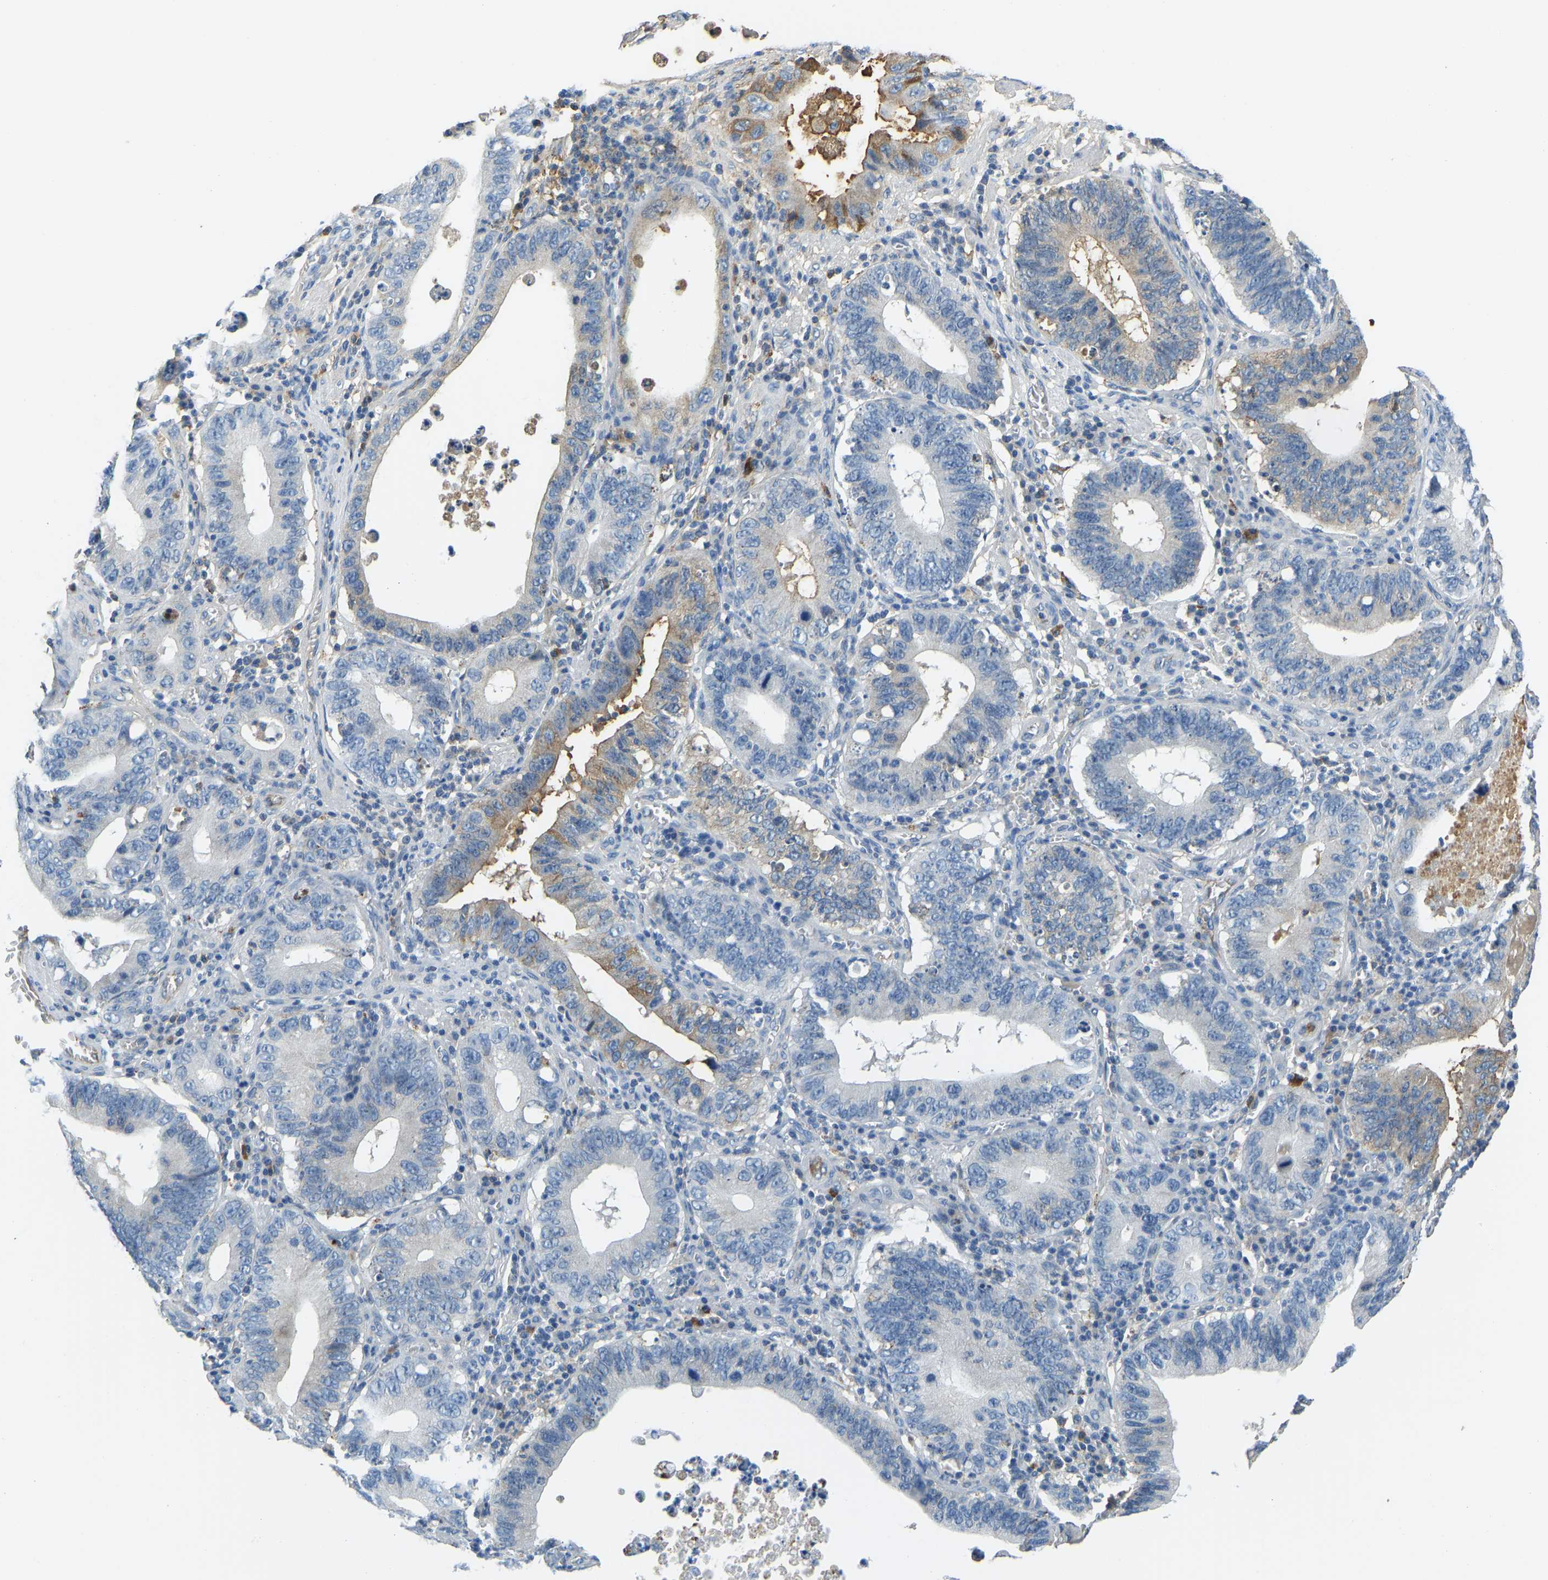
{"staining": {"intensity": "weak", "quantity": "<25%", "location": "cytoplasmic/membranous"}, "tissue": "stomach cancer", "cell_type": "Tumor cells", "image_type": "cancer", "snomed": [{"axis": "morphology", "description": "Adenocarcinoma, NOS"}, {"axis": "topography", "description": "Stomach"}, {"axis": "topography", "description": "Gastric cardia"}], "caption": "Stomach adenocarcinoma was stained to show a protein in brown. There is no significant expression in tumor cells. (Brightfield microscopy of DAB (3,3'-diaminobenzidine) immunohistochemistry (IHC) at high magnification).", "gene": "THBS4", "patient": {"sex": "male", "age": 59}}